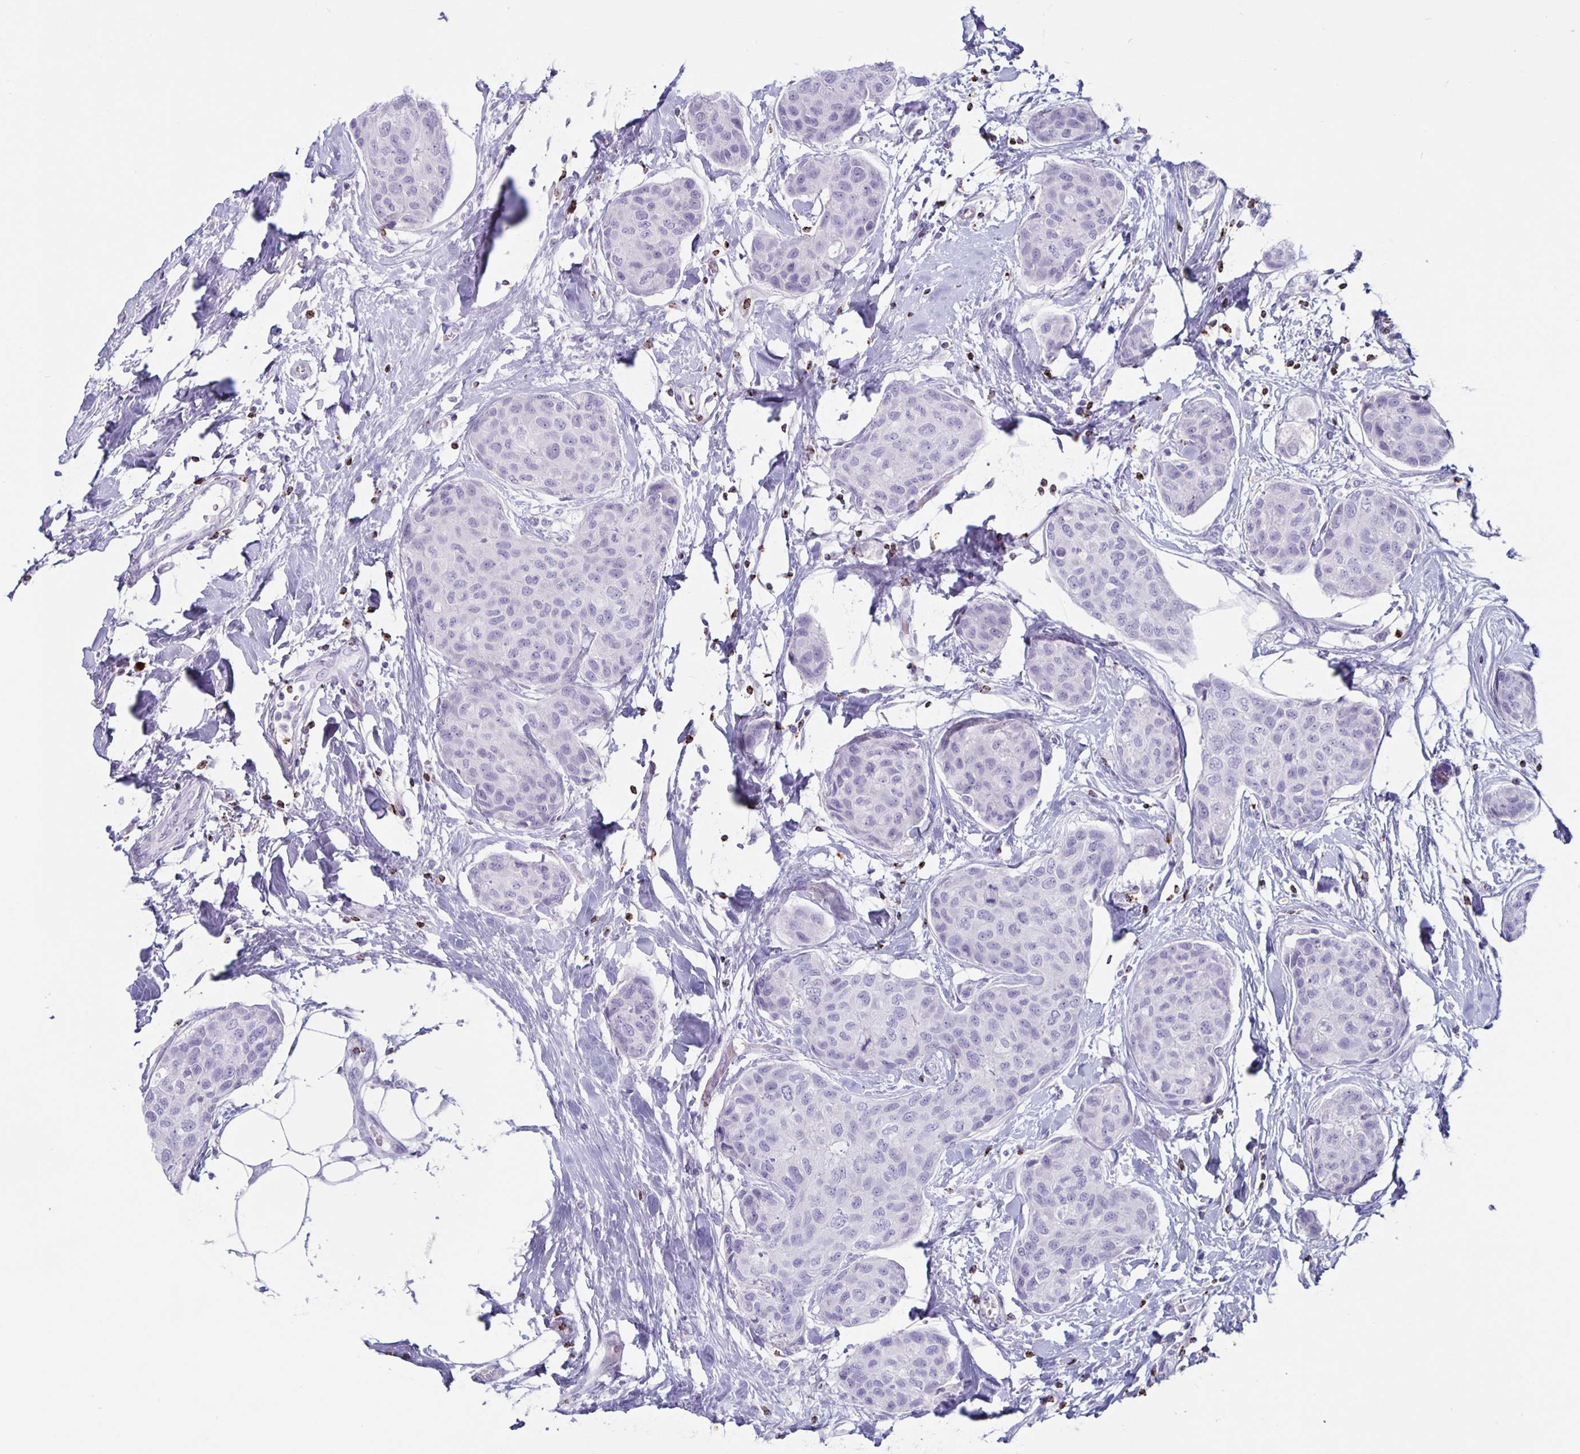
{"staining": {"intensity": "negative", "quantity": "none", "location": "none"}, "tissue": "breast cancer", "cell_type": "Tumor cells", "image_type": "cancer", "snomed": [{"axis": "morphology", "description": "Duct carcinoma"}, {"axis": "topography", "description": "Breast"}], "caption": "Human breast invasive ductal carcinoma stained for a protein using immunohistochemistry reveals no expression in tumor cells.", "gene": "GZMK", "patient": {"sex": "female", "age": 80}}